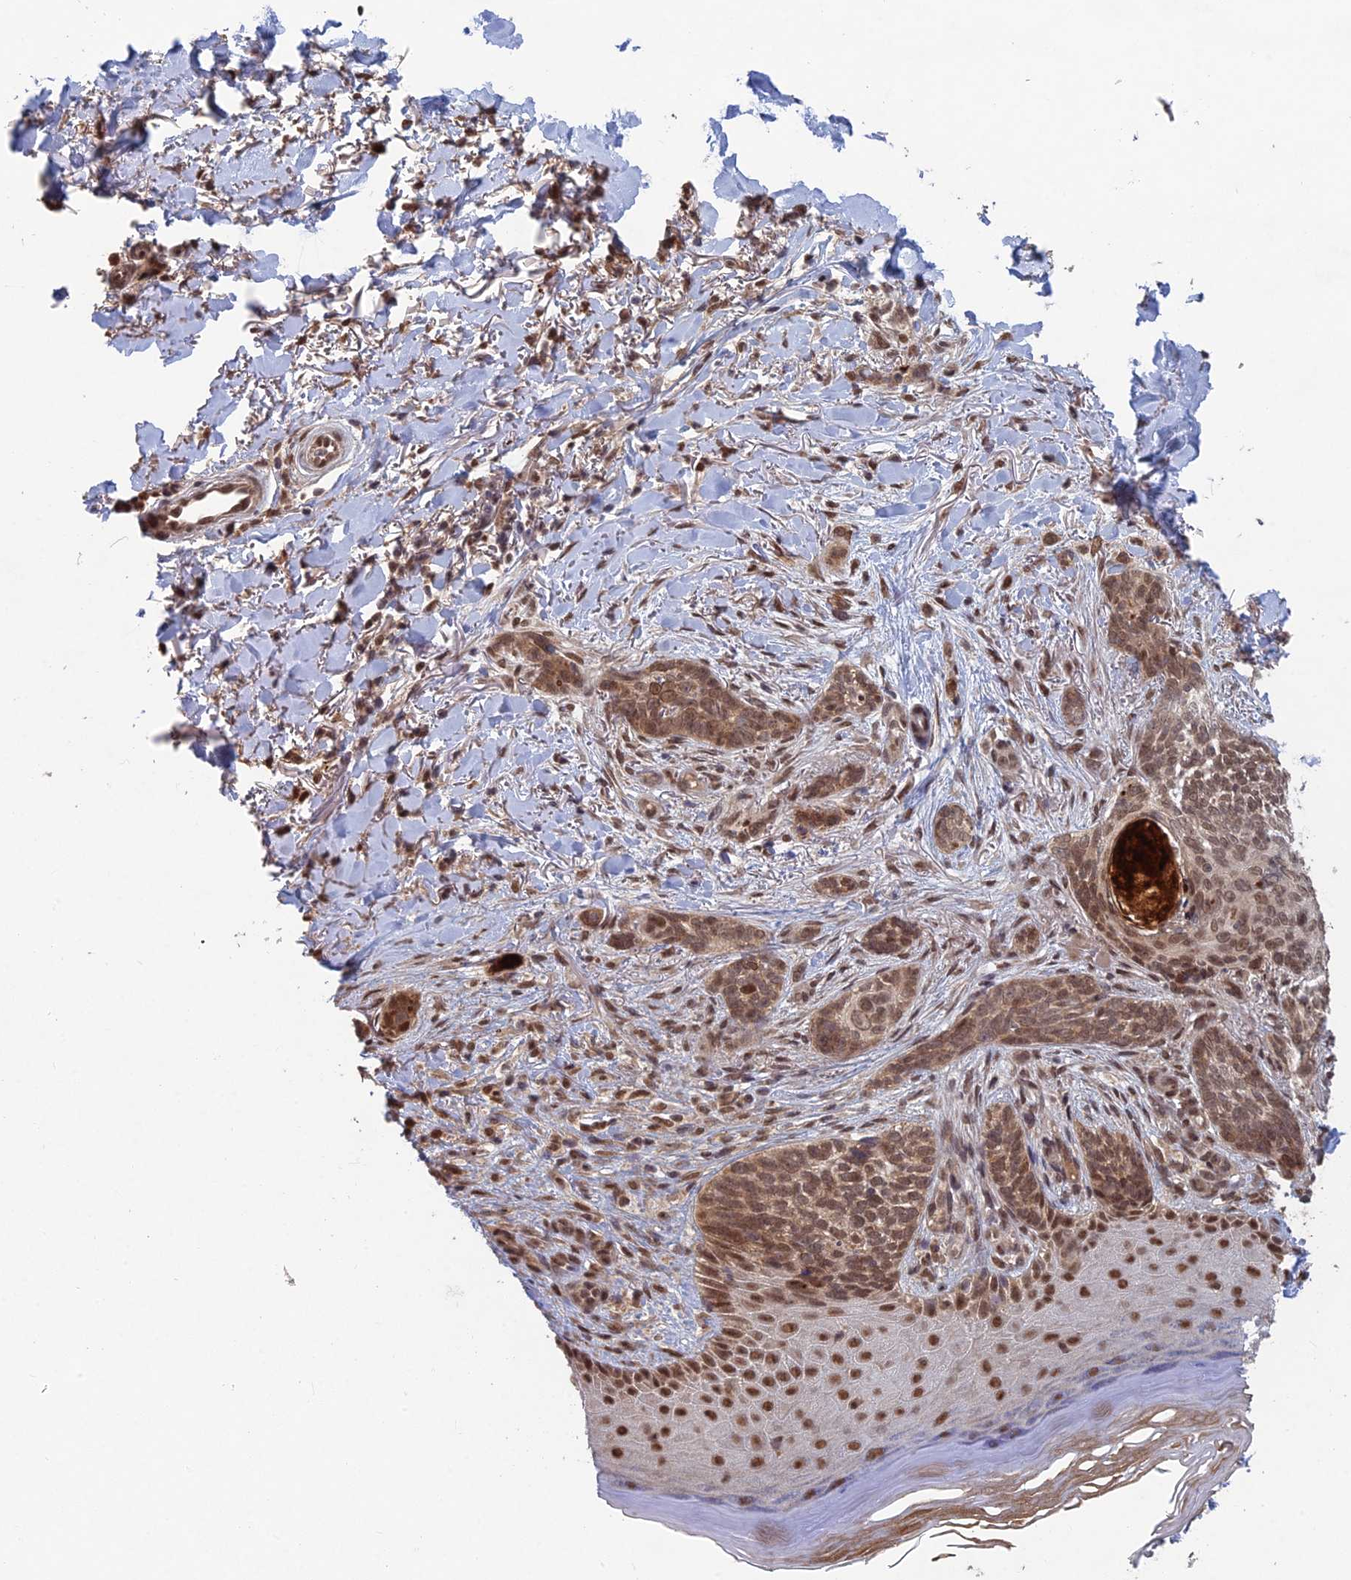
{"staining": {"intensity": "moderate", "quantity": ">75%", "location": "cytoplasmic/membranous,nuclear"}, "tissue": "skin cancer", "cell_type": "Tumor cells", "image_type": "cancer", "snomed": [{"axis": "morphology", "description": "Normal tissue, NOS"}, {"axis": "morphology", "description": "Basal cell carcinoma"}, {"axis": "topography", "description": "Skin"}], "caption": "Human basal cell carcinoma (skin) stained with a protein marker exhibits moderate staining in tumor cells.", "gene": "RANBP3", "patient": {"sex": "female", "age": 67}}